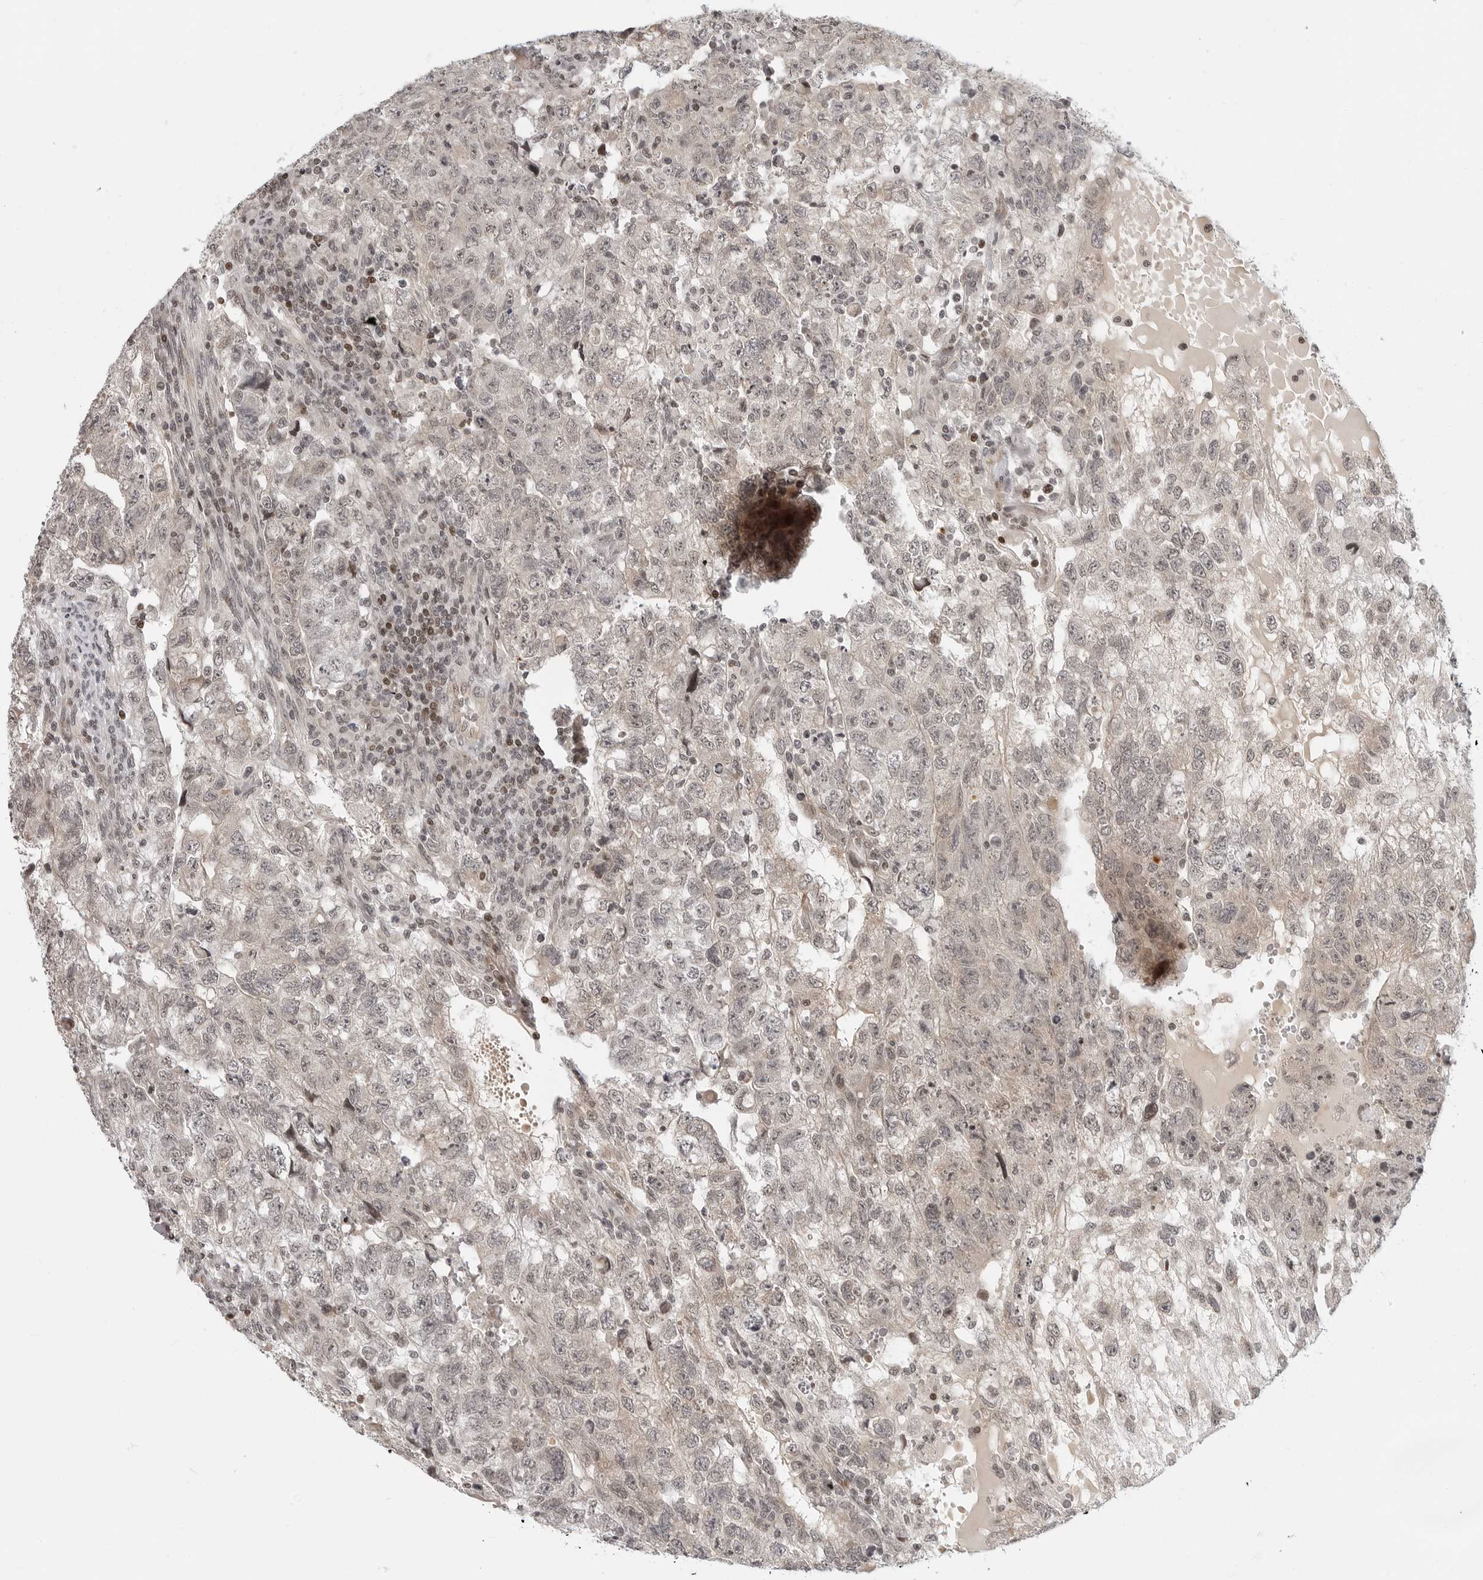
{"staining": {"intensity": "weak", "quantity": "<25%", "location": "nuclear"}, "tissue": "testis cancer", "cell_type": "Tumor cells", "image_type": "cancer", "snomed": [{"axis": "morphology", "description": "Carcinoma, Embryonal, NOS"}, {"axis": "topography", "description": "Testis"}], "caption": "Tumor cells are negative for brown protein staining in testis cancer (embryonal carcinoma).", "gene": "C8orf33", "patient": {"sex": "male", "age": 36}}